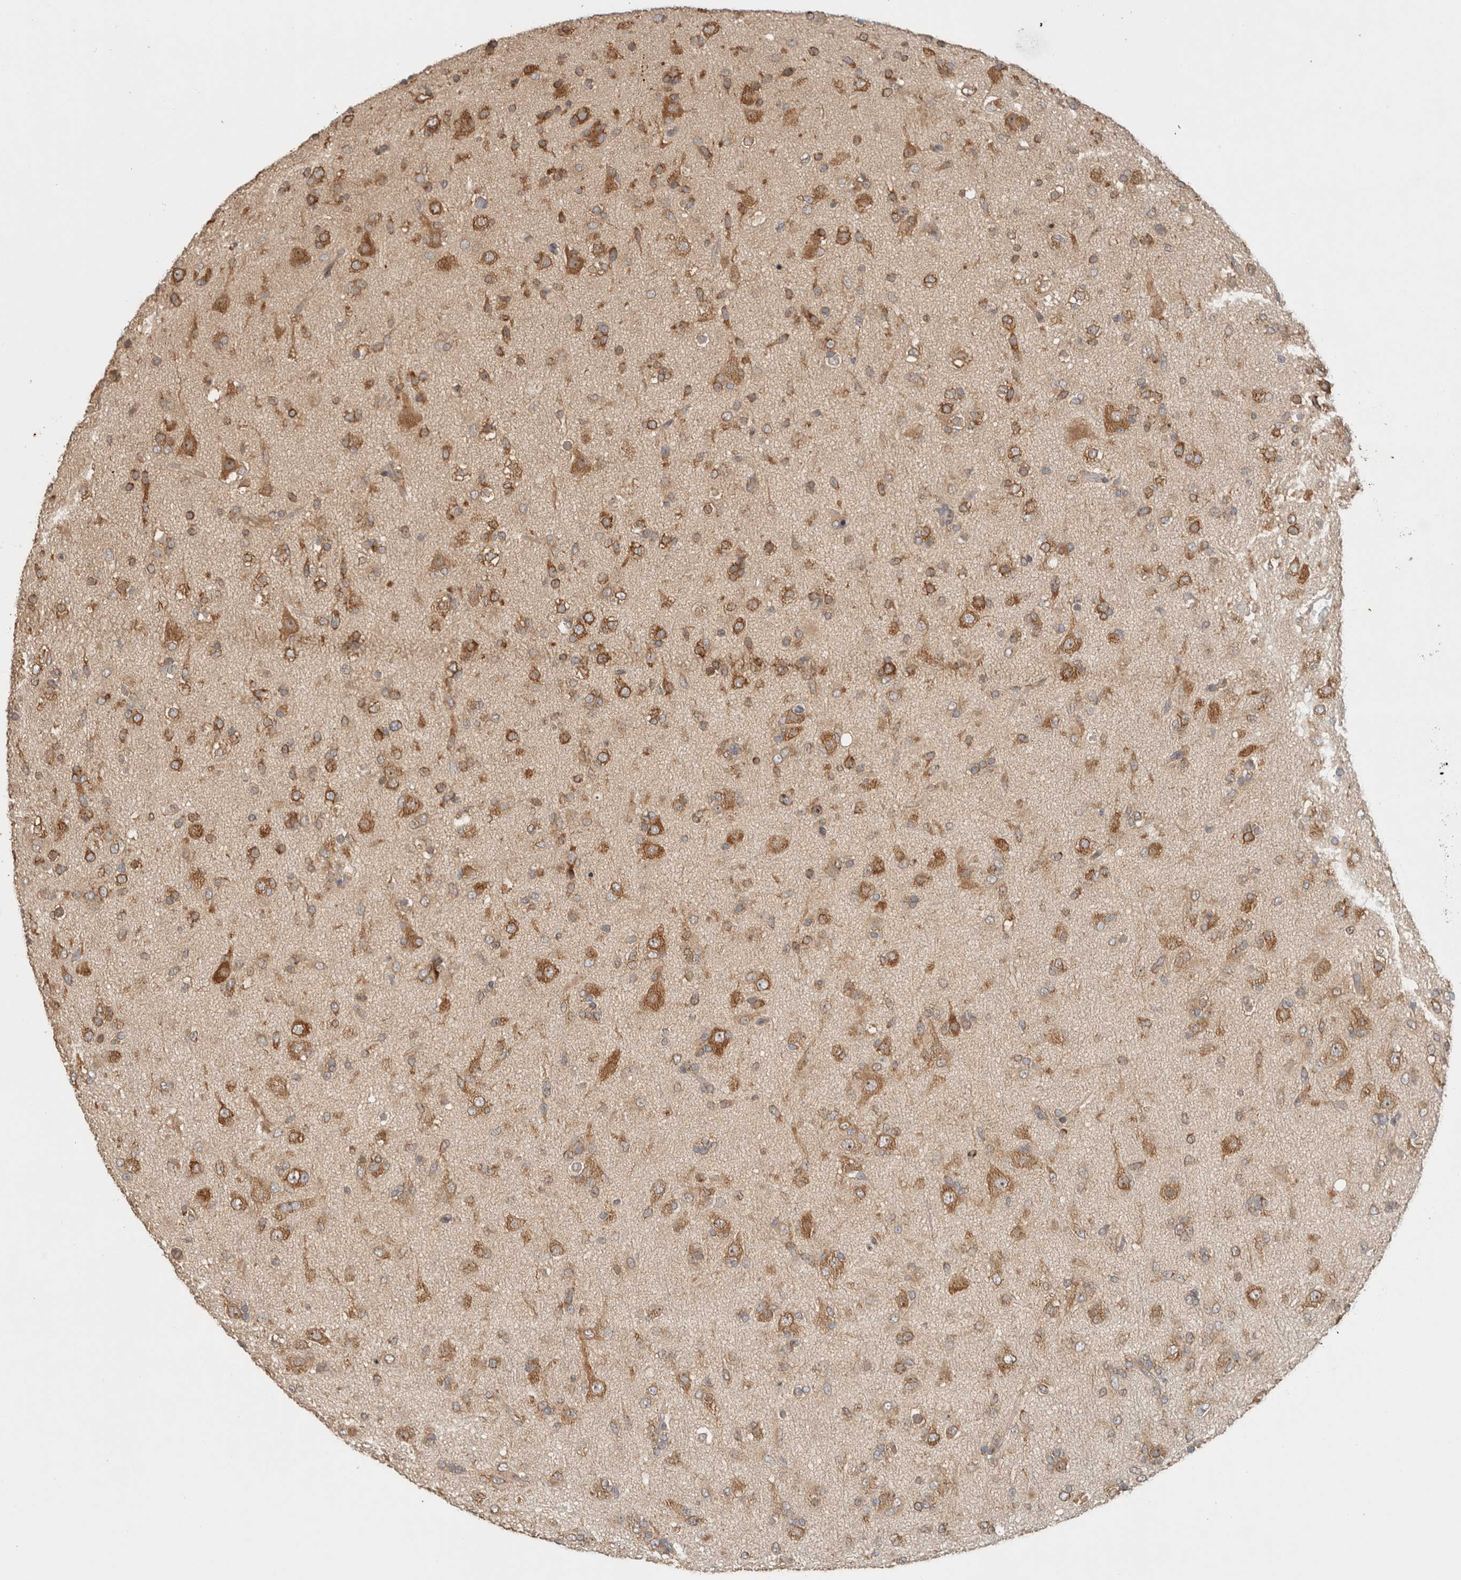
{"staining": {"intensity": "moderate", "quantity": ">75%", "location": "cytoplasmic/membranous"}, "tissue": "glioma", "cell_type": "Tumor cells", "image_type": "cancer", "snomed": [{"axis": "morphology", "description": "Glioma, malignant, Low grade"}, {"axis": "topography", "description": "Brain"}], "caption": "Brown immunohistochemical staining in human malignant glioma (low-grade) reveals moderate cytoplasmic/membranous staining in about >75% of tumor cells.", "gene": "PUM1", "patient": {"sex": "male", "age": 65}}